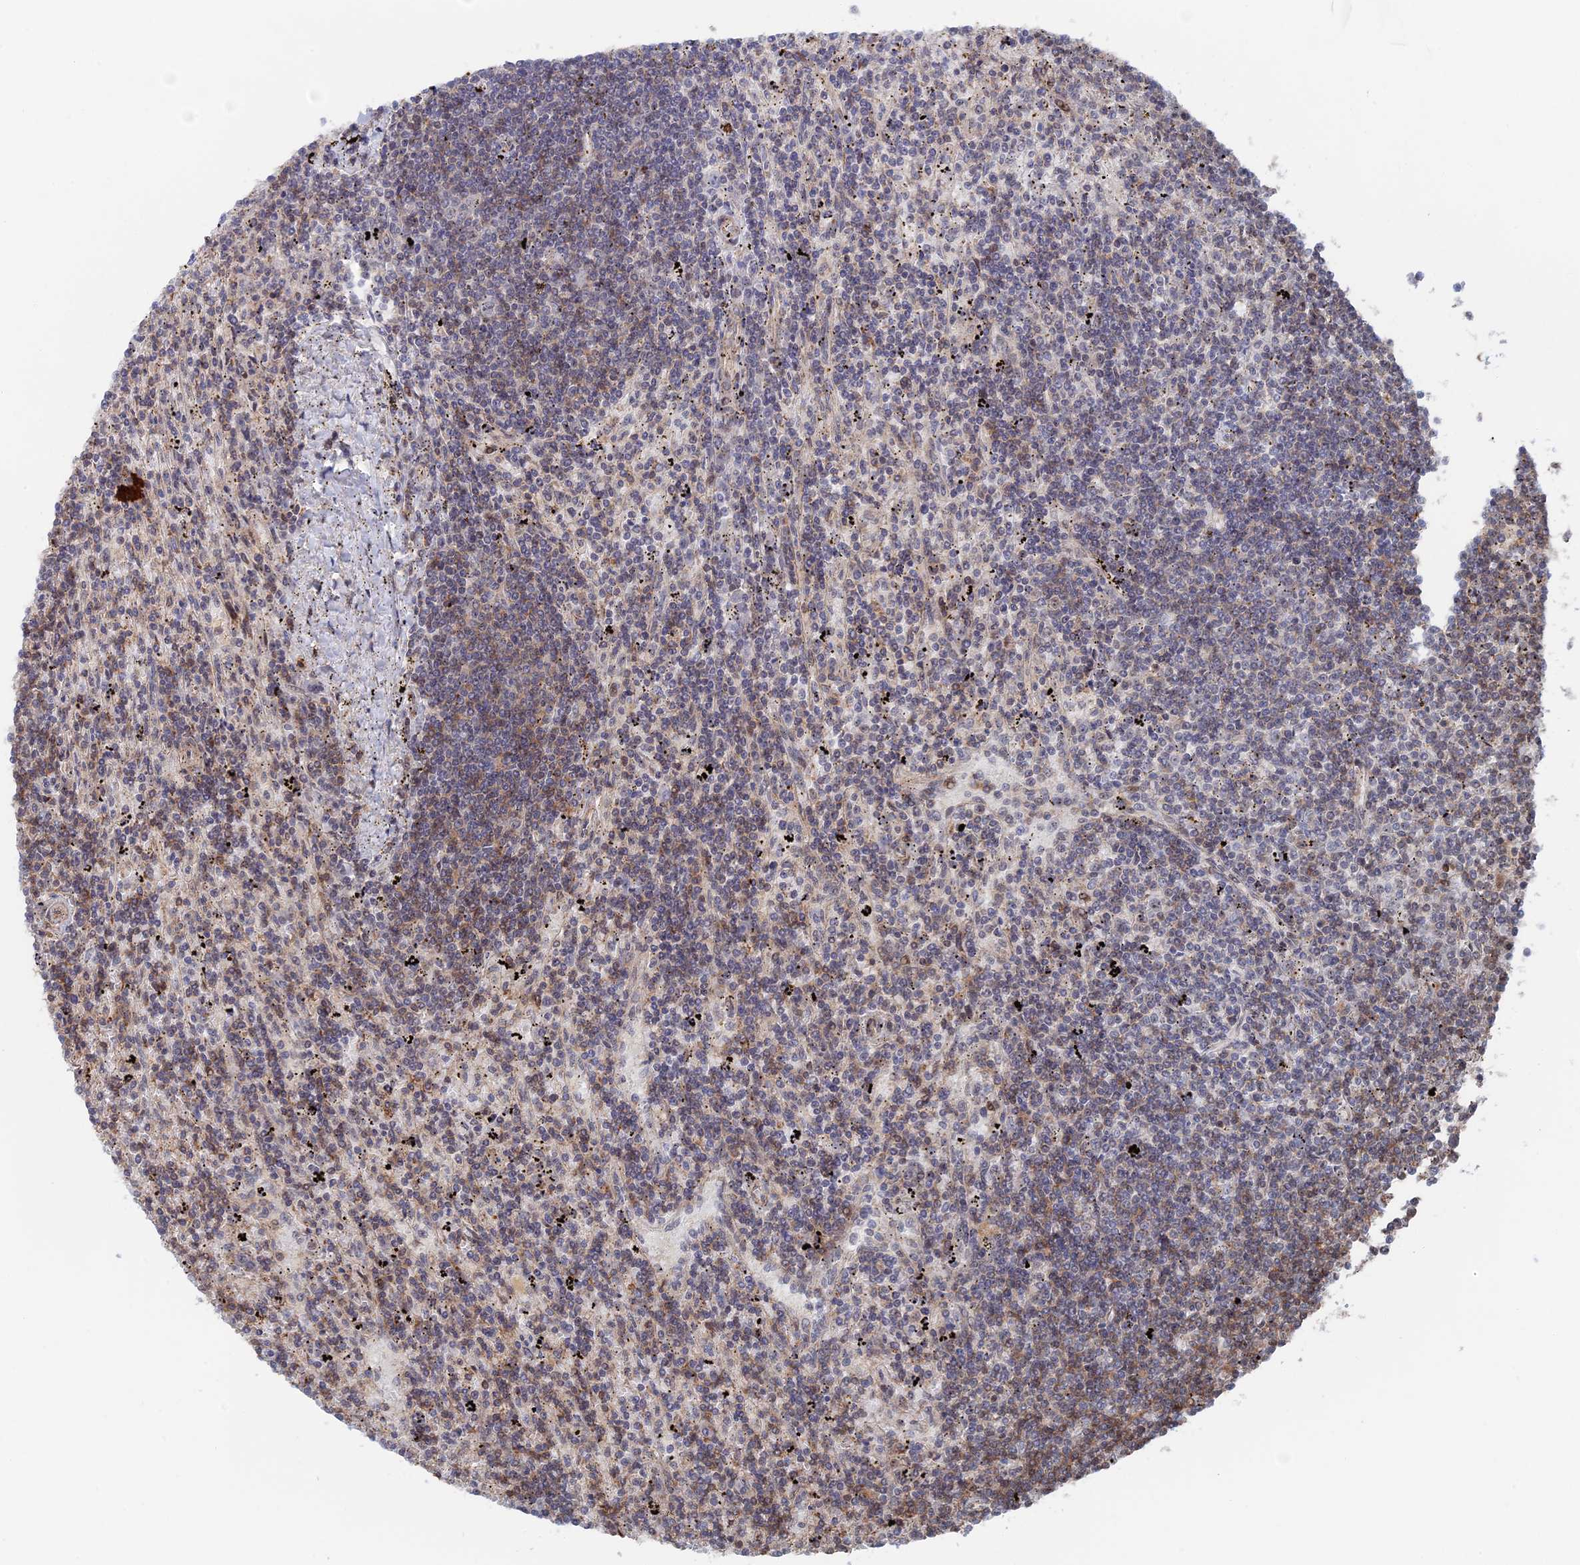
{"staining": {"intensity": "weak", "quantity": "25%-75%", "location": "cytoplasmic/membranous"}, "tissue": "lymphoma", "cell_type": "Tumor cells", "image_type": "cancer", "snomed": [{"axis": "morphology", "description": "Malignant lymphoma, non-Hodgkin's type, Low grade"}, {"axis": "topography", "description": "Spleen"}], "caption": "A low amount of weak cytoplasmic/membranous staining is present in approximately 25%-75% of tumor cells in lymphoma tissue. (brown staining indicates protein expression, while blue staining denotes nuclei).", "gene": "IL7", "patient": {"sex": "male", "age": 76}}